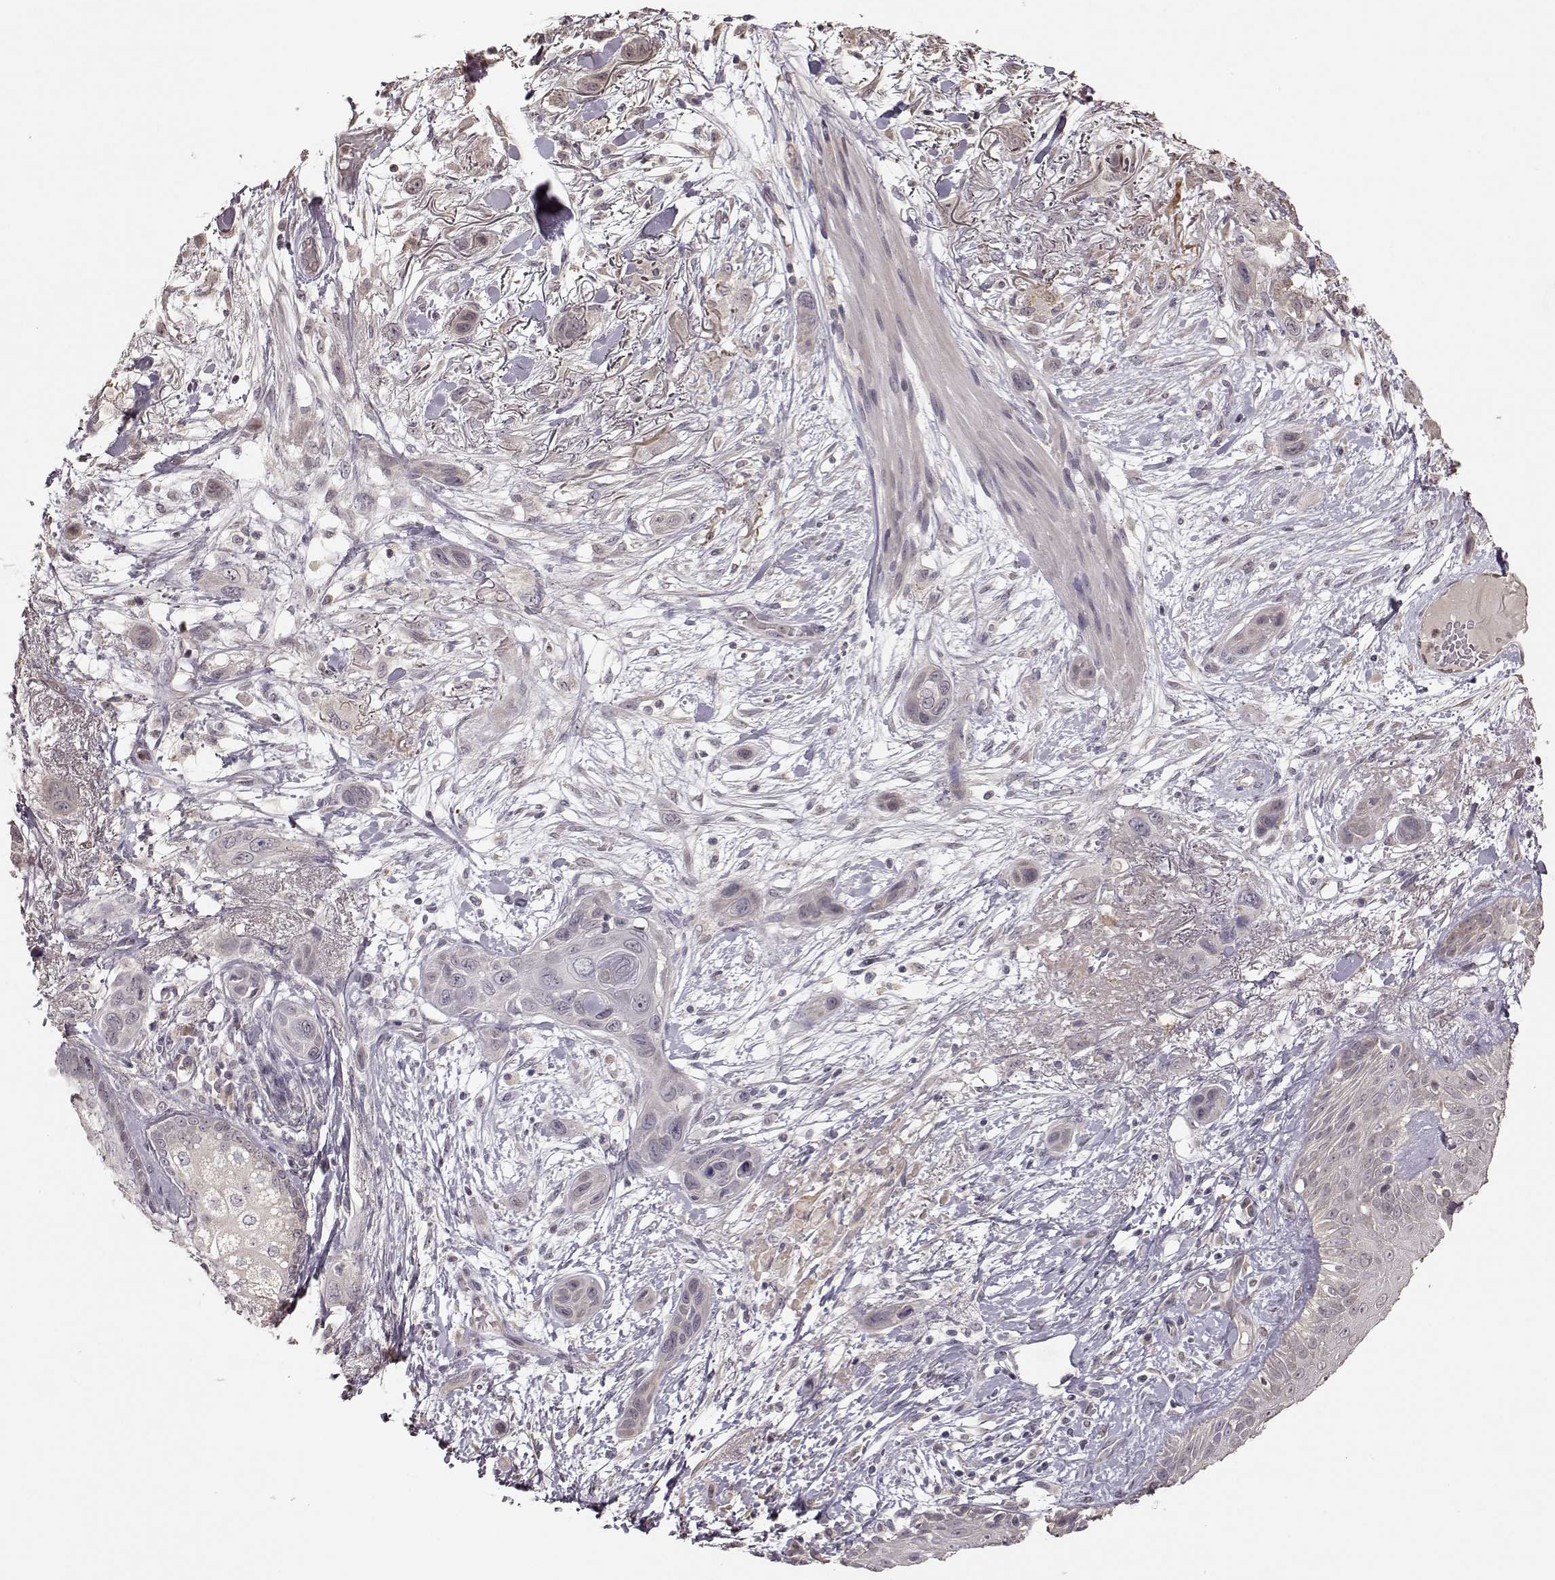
{"staining": {"intensity": "negative", "quantity": "none", "location": "none"}, "tissue": "skin cancer", "cell_type": "Tumor cells", "image_type": "cancer", "snomed": [{"axis": "morphology", "description": "Squamous cell carcinoma, NOS"}, {"axis": "topography", "description": "Skin"}], "caption": "Immunohistochemistry micrograph of neoplastic tissue: human squamous cell carcinoma (skin) stained with DAB (3,3'-diaminobenzidine) demonstrates no significant protein positivity in tumor cells. (Stains: DAB (3,3'-diaminobenzidine) immunohistochemistry with hematoxylin counter stain, Microscopy: brightfield microscopy at high magnification).", "gene": "CRB1", "patient": {"sex": "male", "age": 79}}